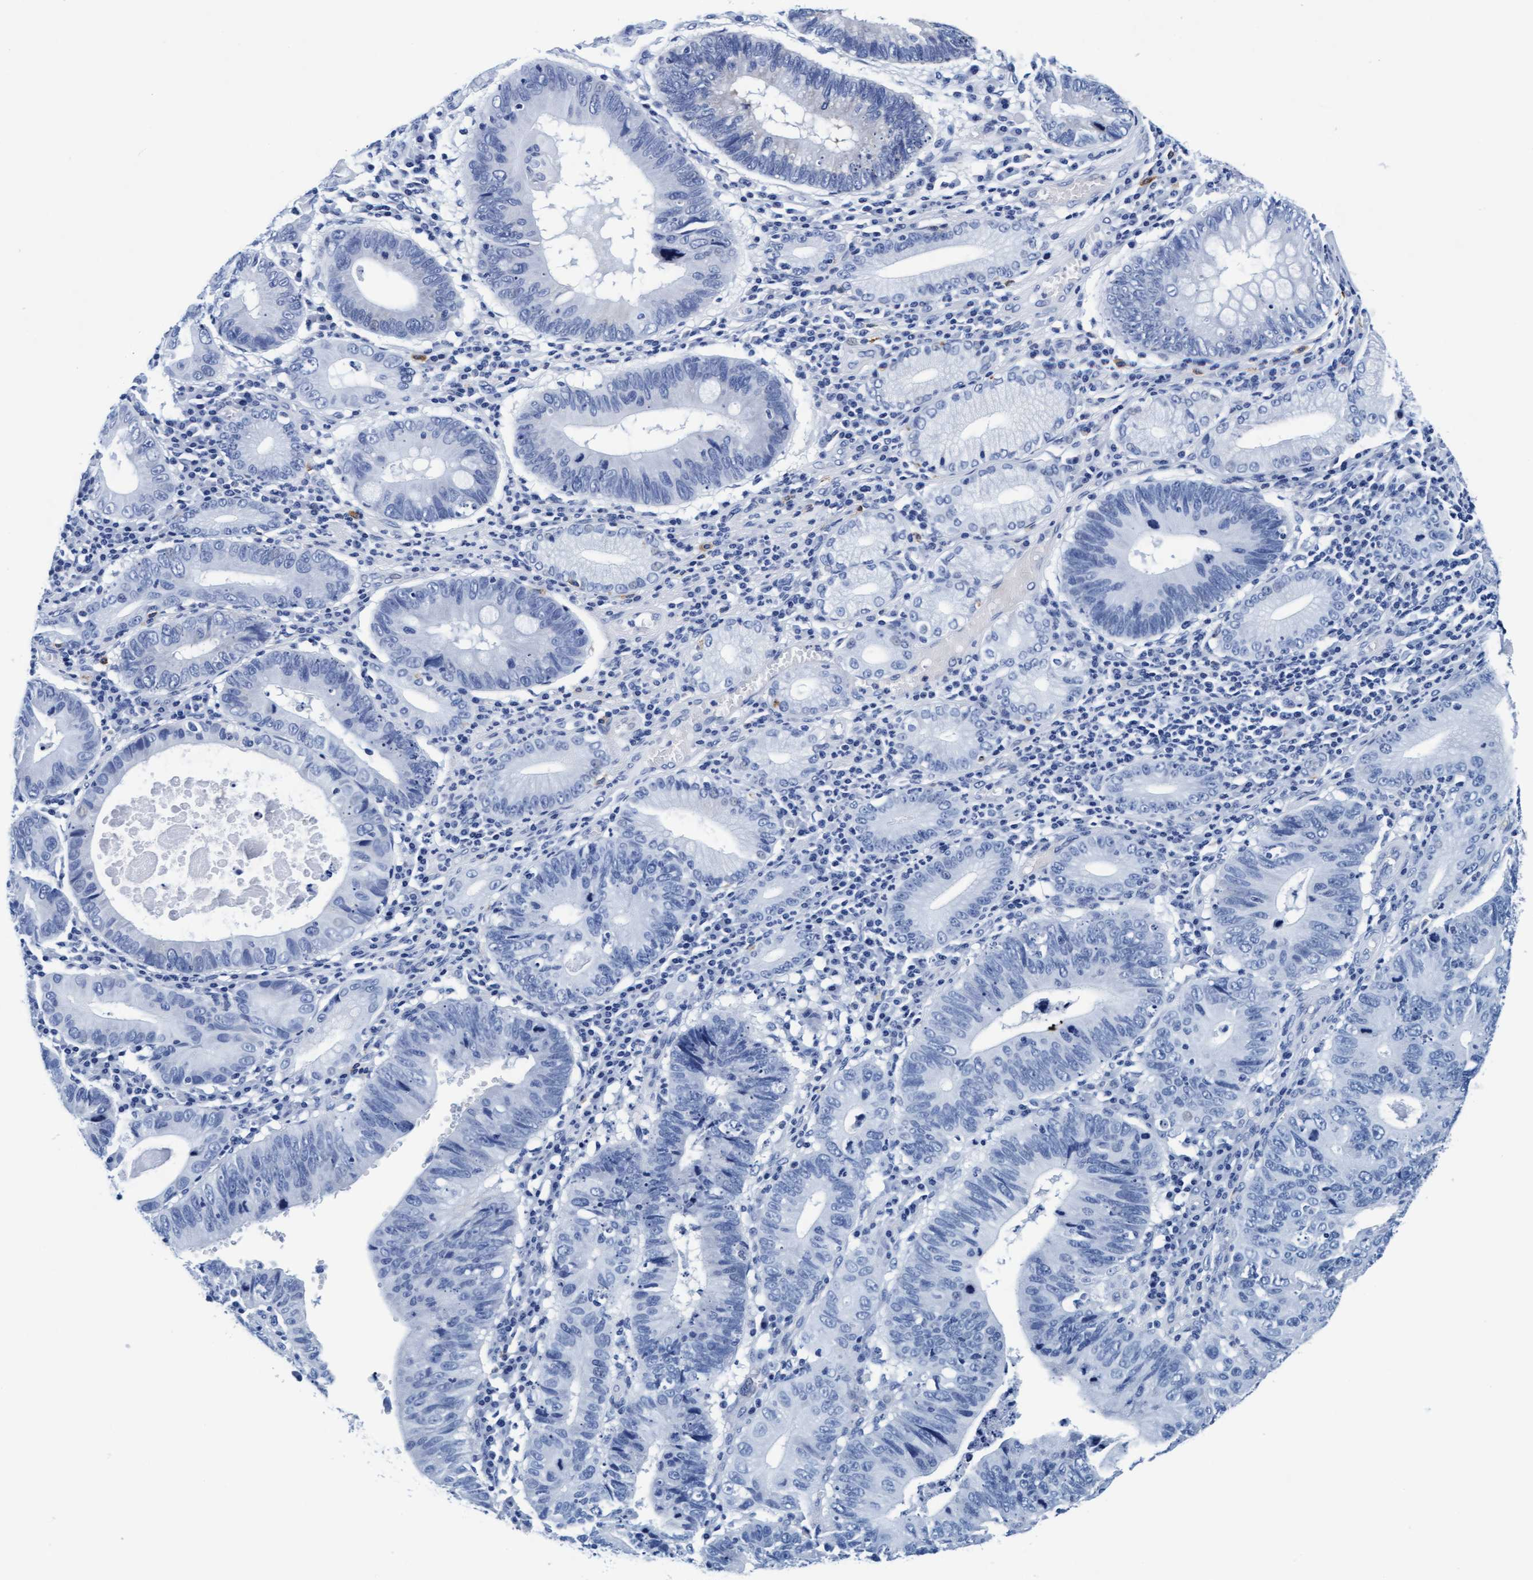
{"staining": {"intensity": "negative", "quantity": "none", "location": "none"}, "tissue": "stomach cancer", "cell_type": "Tumor cells", "image_type": "cancer", "snomed": [{"axis": "morphology", "description": "Adenocarcinoma, NOS"}, {"axis": "topography", "description": "Stomach"}], "caption": "Immunohistochemistry histopathology image of neoplastic tissue: adenocarcinoma (stomach) stained with DAB (3,3'-diaminobenzidine) reveals no significant protein expression in tumor cells. Nuclei are stained in blue.", "gene": "ARSG", "patient": {"sex": "male", "age": 59}}